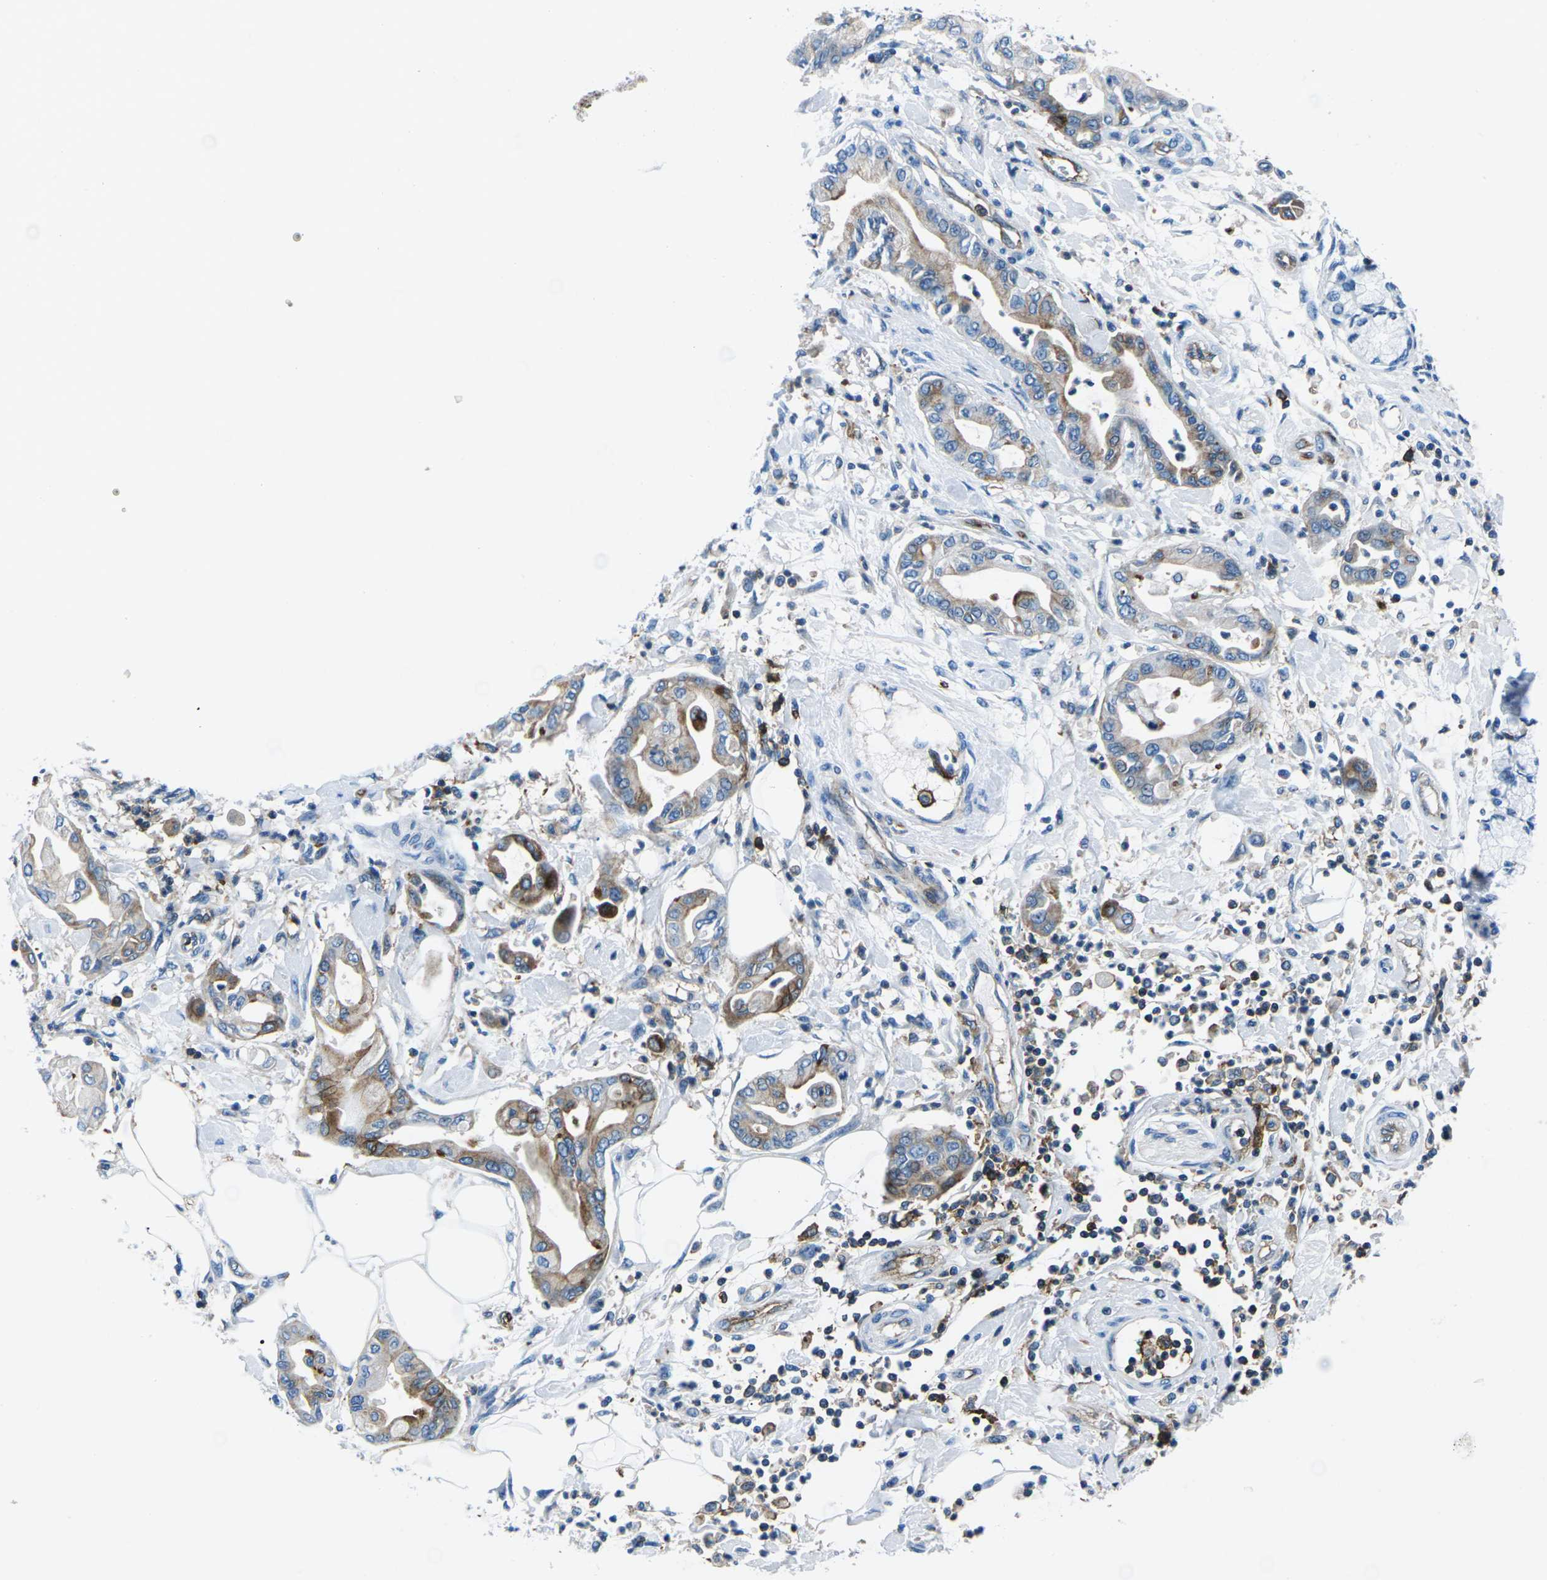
{"staining": {"intensity": "moderate", "quantity": ">75%", "location": "cytoplasmic/membranous"}, "tissue": "pancreatic cancer", "cell_type": "Tumor cells", "image_type": "cancer", "snomed": [{"axis": "morphology", "description": "Adenocarcinoma, NOS"}, {"axis": "morphology", "description": "Adenocarcinoma, metastatic, NOS"}, {"axis": "topography", "description": "Lymph node"}, {"axis": "topography", "description": "Pancreas"}, {"axis": "topography", "description": "Duodenum"}], "caption": "High-power microscopy captured an immunohistochemistry histopathology image of pancreatic cancer, revealing moderate cytoplasmic/membranous positivity in approximately >75% of tumor cells.", "gene": "SOCS4", "patient": {"sex": "female", "age": 64}}